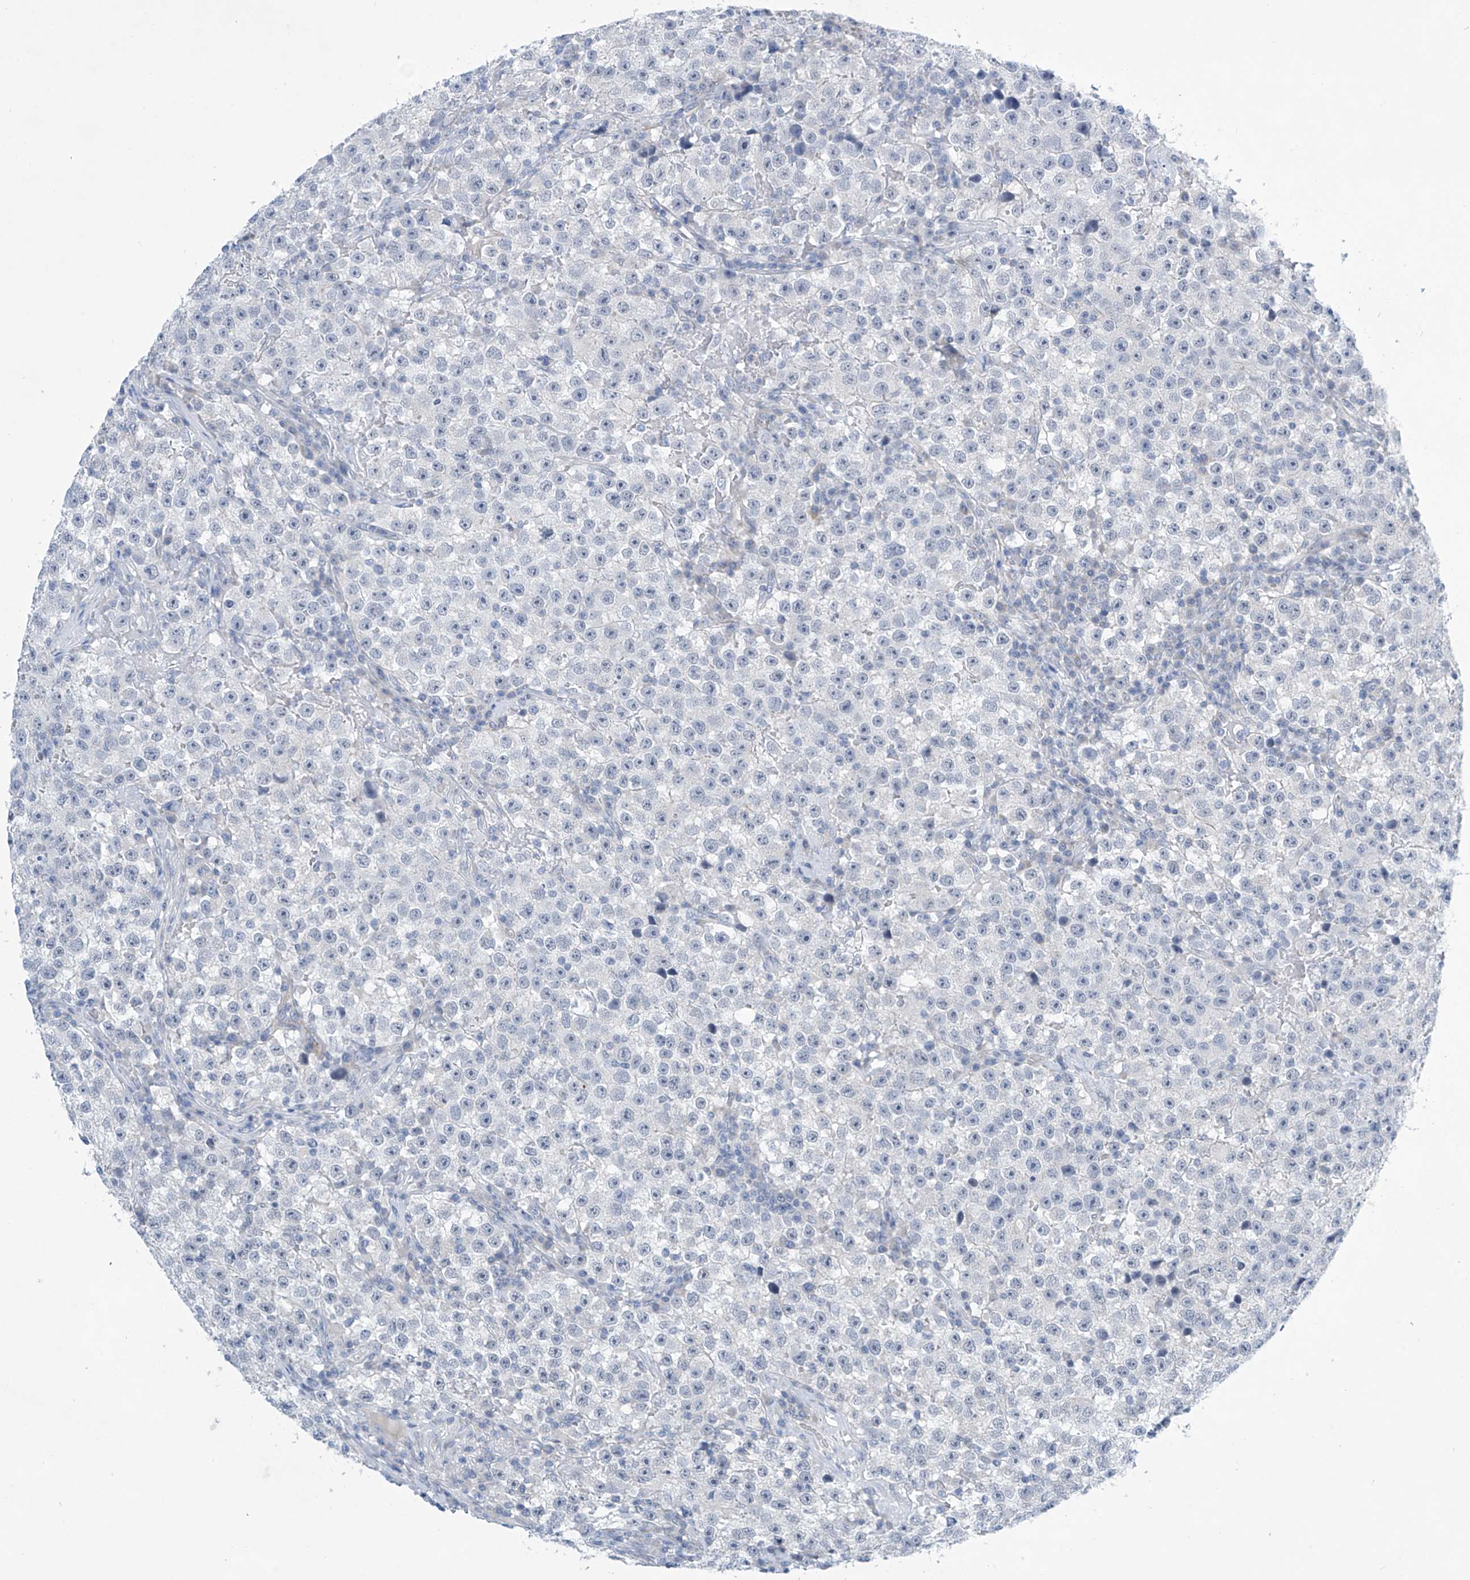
{"staining": {"intensity": "negative", "quantity": "none", "location": "none"}, "tissue": "testis cancer", "cell_type": "Tumor cells", "image_type": "cancer", "snomed": [{"axis": "morphology", "description": "Seminoma, NOS"}, {"axis": "topography", "description": "Testis"}], "caption": "DAB (3,3'-diaminobenzidine) immunohistochemical staining of seminoma (testis) demonstrates no significant expression in tumor cells.", "gene": "SLC35A5", "patient": {"sex": "male", "age": 22}}